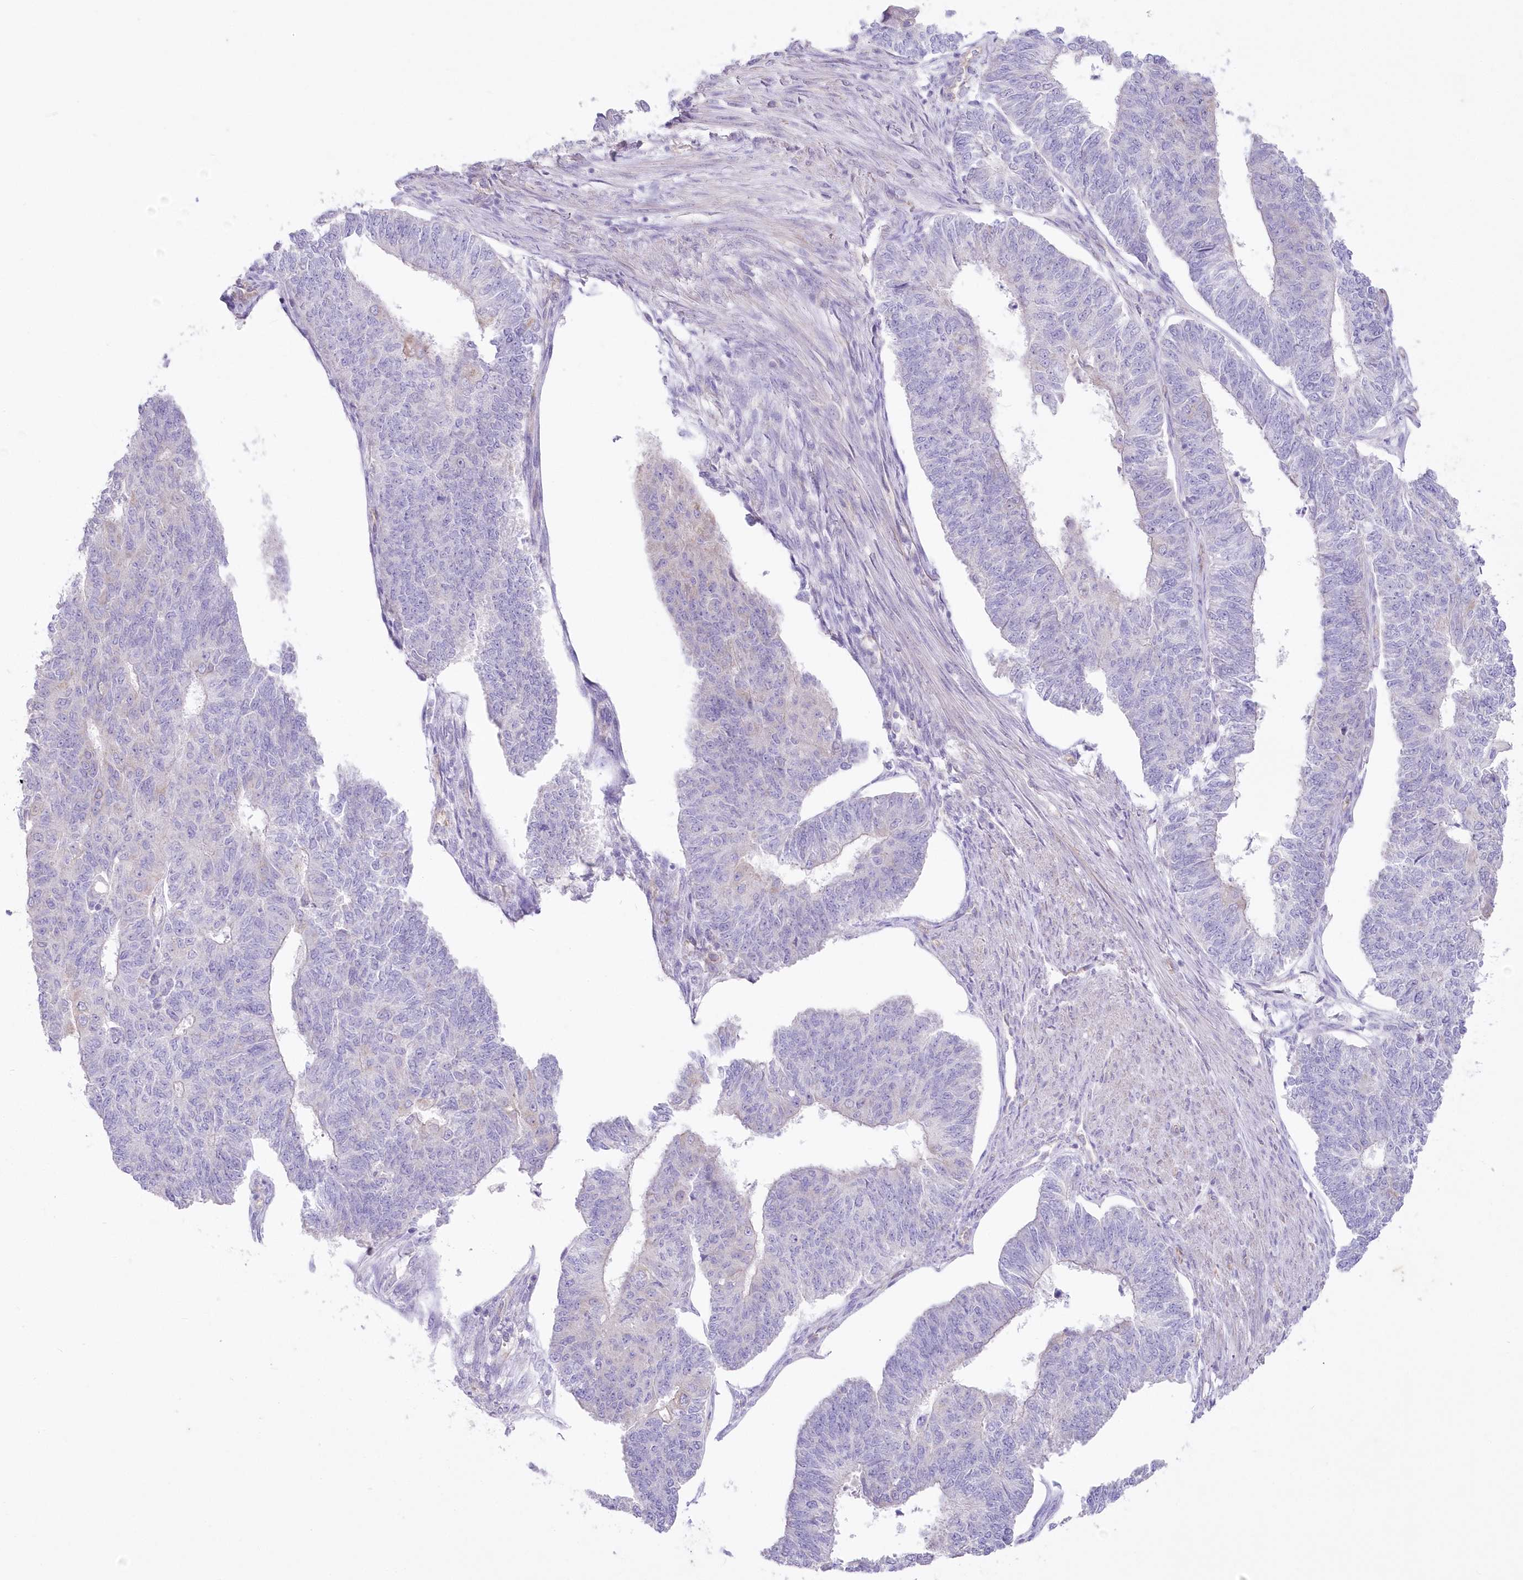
{"staining": {"intensity": "negative", "quantity": "none", "location": "none"}, "tissue": "endometrial cancer", "cell_type": "Tumor cells", "image_type": "cancer", "snomed": [{"axis": "morphology", "description": "Adenocarcinoma, NOS"}, {"axis": "topography", "description": "Endometrium"}], "caption": "Histopathology image shows no significant protein staining in tumor cells of endometrial cancer. (DAB immunohistochemistry (IHC), high magnification).", "gene": "ITSN2", "patient": {"sex": "female", "age": 32}}